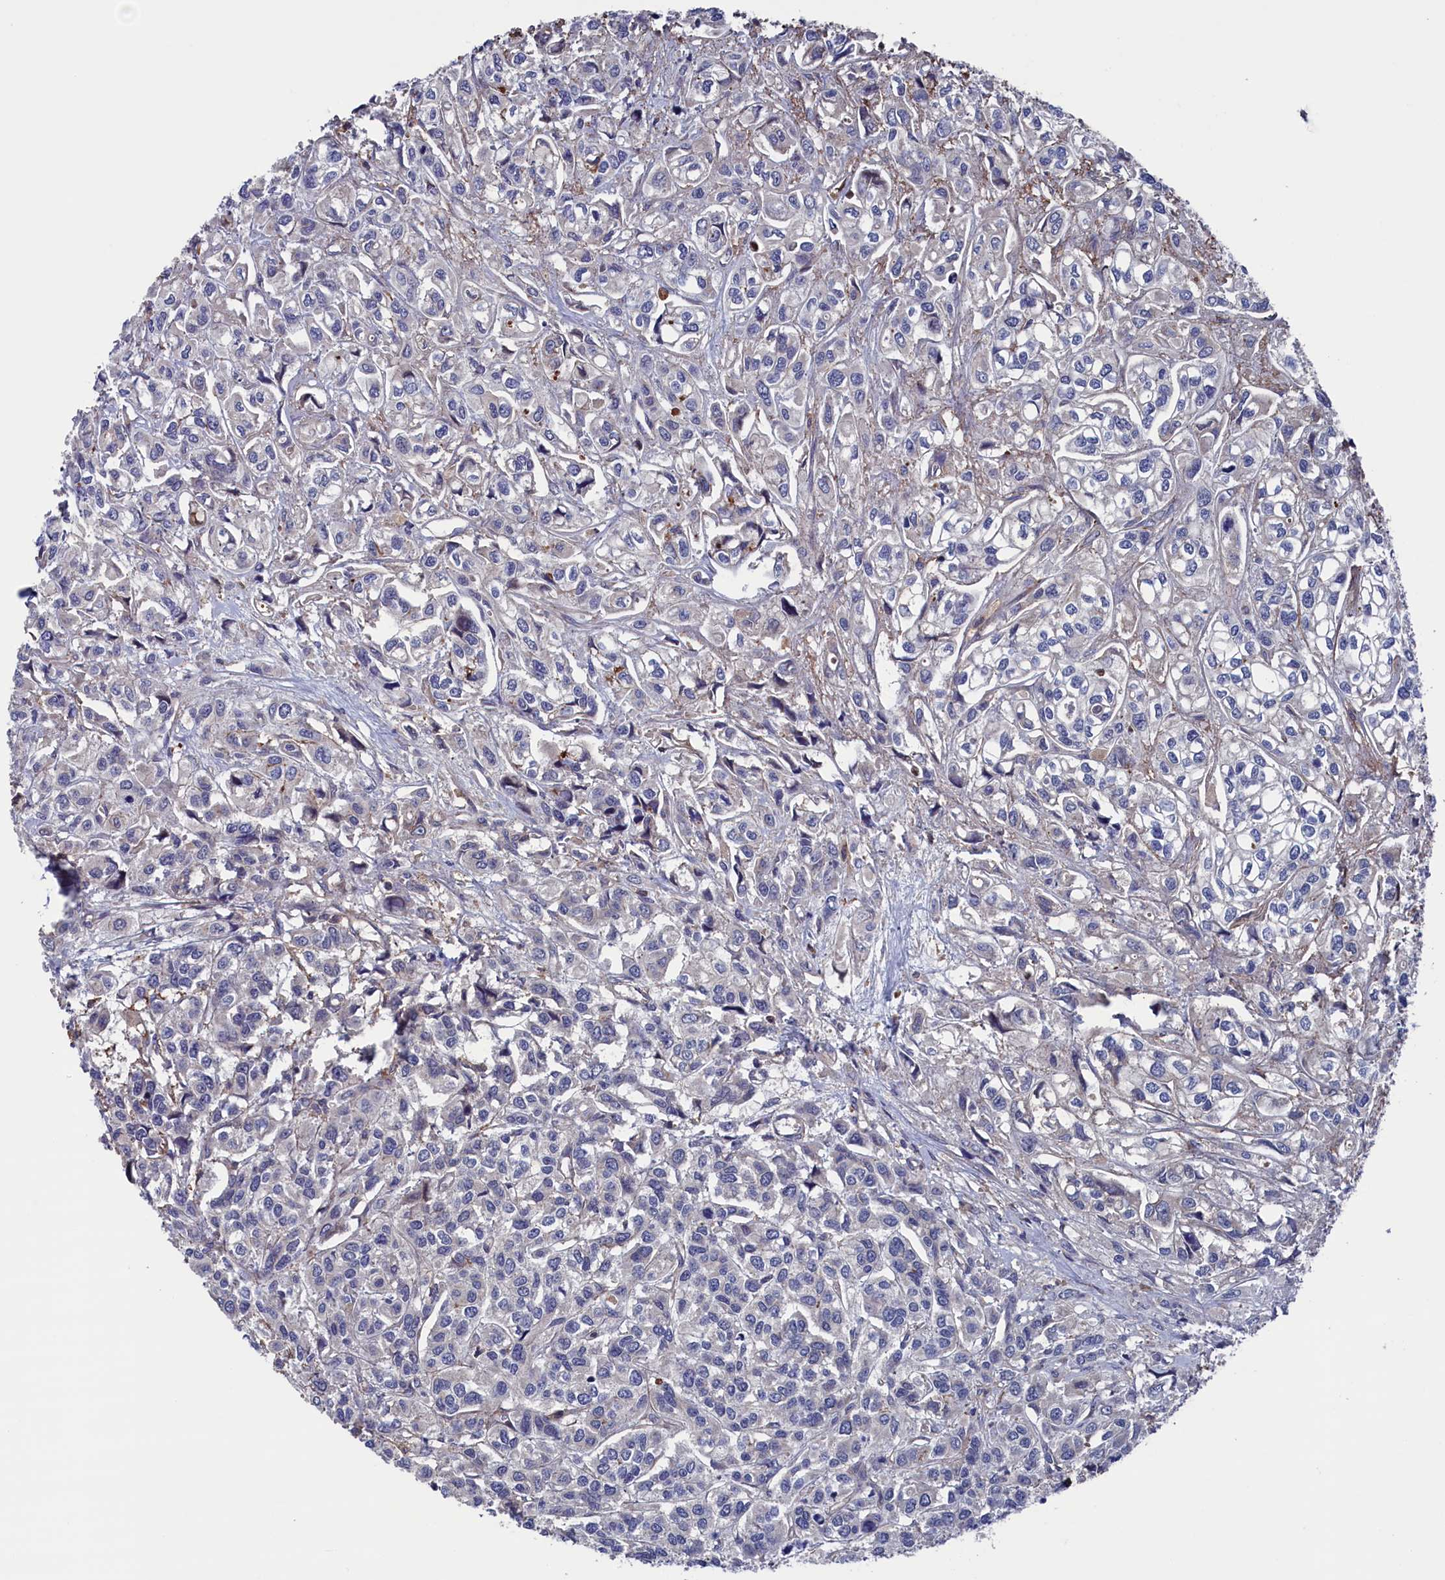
{"staining": {"intensity": "negative", "quantity": "none", "location": "none"}, "tissue": "urothelial cancer", "cell_type": "Tumor cells", "image_type": "cancer", "snomed": [{"axis": "morphology", "description": "Urothelial carcinoma, High grade"}, {"axis": "topography", "description": "Urinary bladder"}], "caption": "Urothelial cancer was stained to show a protein in brown. There is no significant staining in tumor cells.", "gene": "SPATA13", "patient": {"sex": "male", "age": 67}}